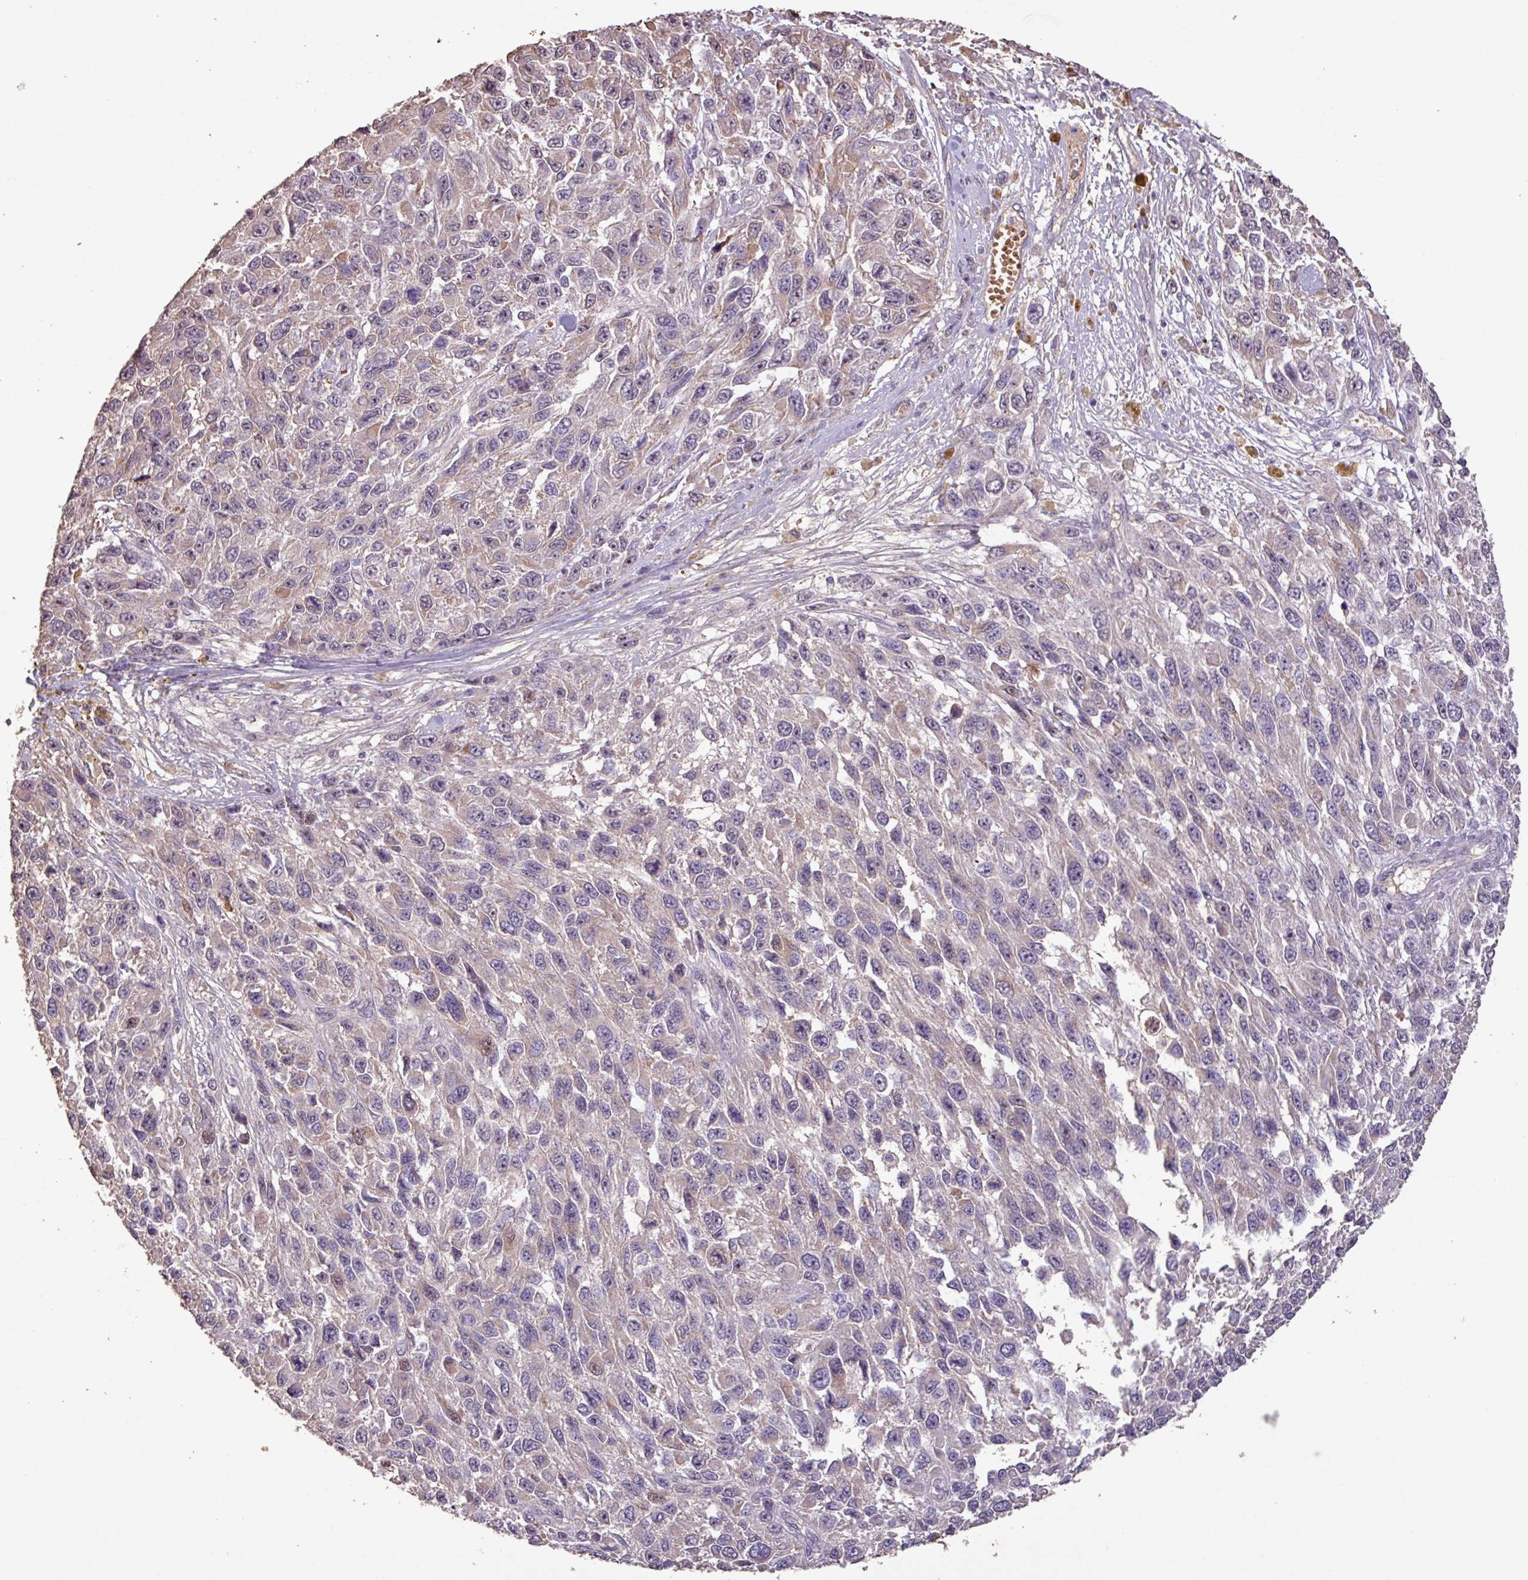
{"staining": {"intensity": "negative", "quantity": "none", "location": "none"}, "tissue": "melanoma", "cell_type": "Tumor cells", "image_type": "cancer", "snomed": [{"axis": "morphology", "description": "Malignant melanoma, NOS"}, {"axis": "topography", "description": "Skin"}], "caption": "The micrograph reveals no significant positivity in tumor cells of melanoma. The staining was performed using DAB to visualize the protein expression in brown, while the nuclei were stained in blue with hematoxylin (Magnification: 20x).", "gene": "L3MBTL3", "patient": {"sex": "female", "age": 96}}